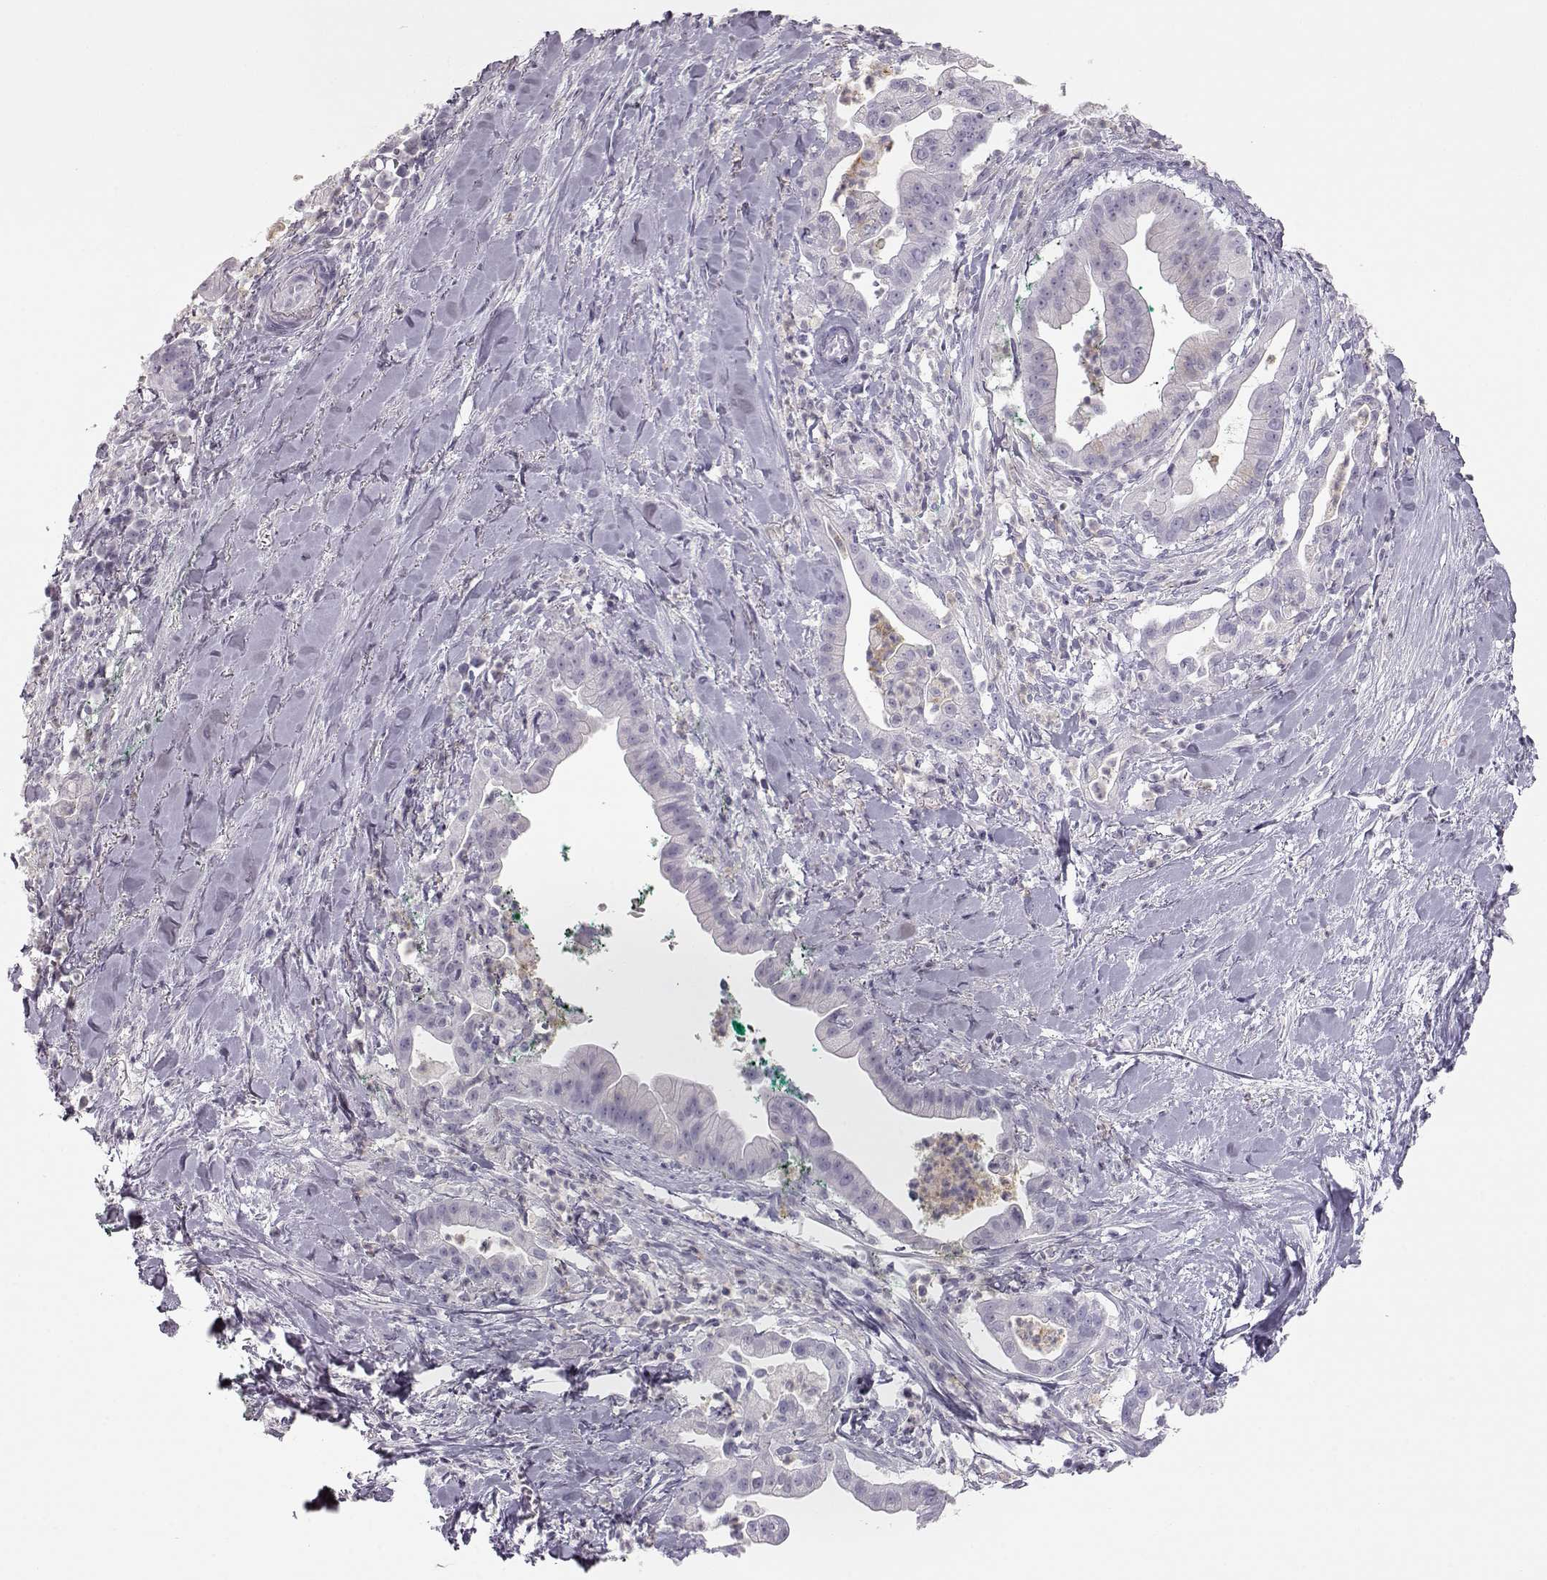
{"staining": {"intensity": "negative", "quantity": "none", "location": "none"}, "tissue": "pancreatic cancer", "cell_type": "Tumor cells", "image_type": "cancer", "snomed": [{"axis": "morphology", "description": "Normal tissue, NOS"}, {"axis": "morphology", "description": "Adenocarcinoma, NOS"}, {"axis": "topography", "description": "Lymph node"}, {"axis": "topography", "description": "Pancreas"}], "caption": "A photomicrograph of pancreatic cancer stained for a protein exhibits no brown staining in tumor cells.", "gene": "MIP", "patient": {"sex": "female", "age": 58}}